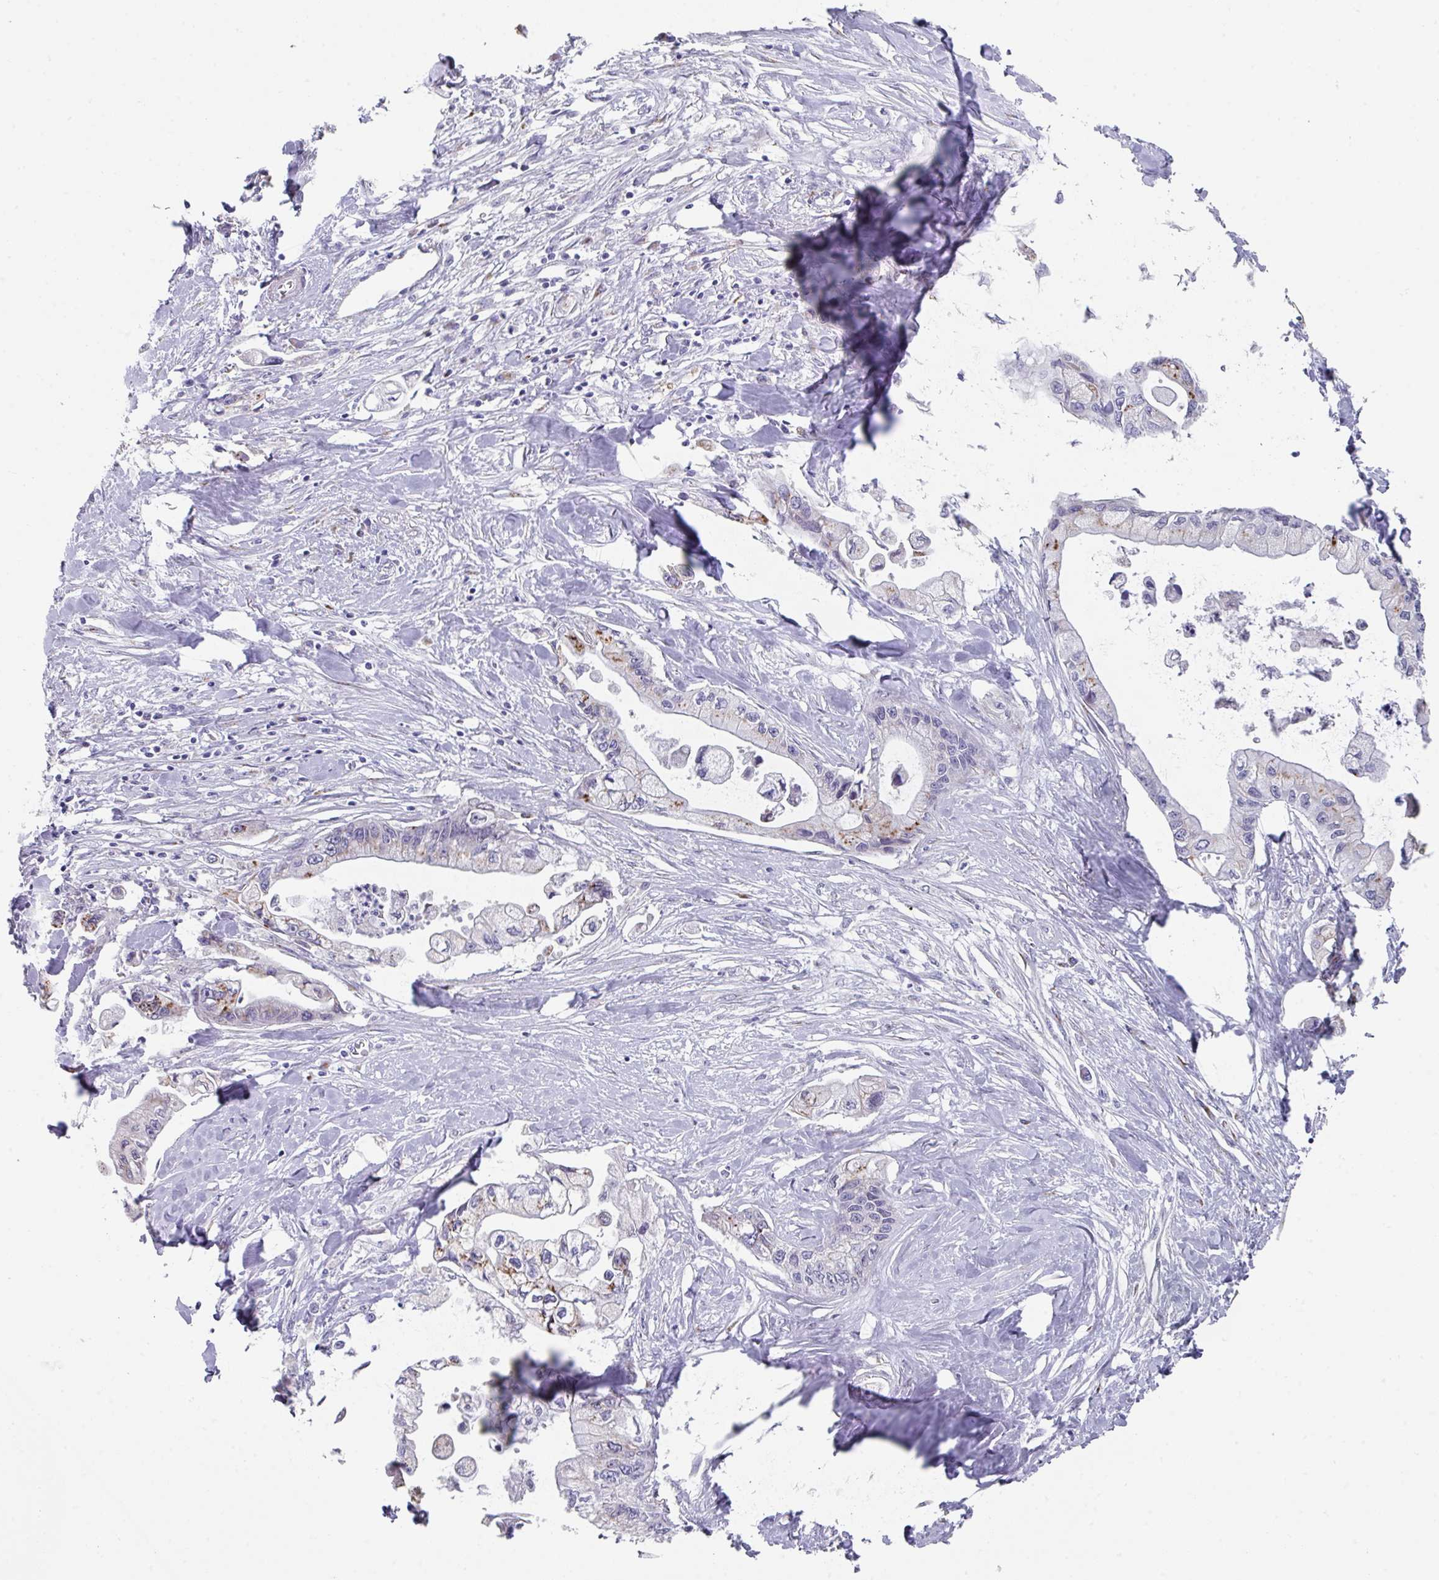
{"staining": {"intensity": "moderate", "quantity": "<25%", "location": "cytoplasmic/membranous"}, "tissue": "pancreatic cancer", "cell_type": "Tumor cells", "image_type": "cancer", "snomed": [{"axis": "morphology", "description": "Adenocarcinoma, NOS"}, {"axis": "topography", "description": "Pancreas"}], "caption": "Pancreatic cancer stained for a protein reveals moderate cytoplasmic/membranous positivity in tumor cells.", "gene": "VKORC1L1", "patient": {"sex": "male", "age": 61}}